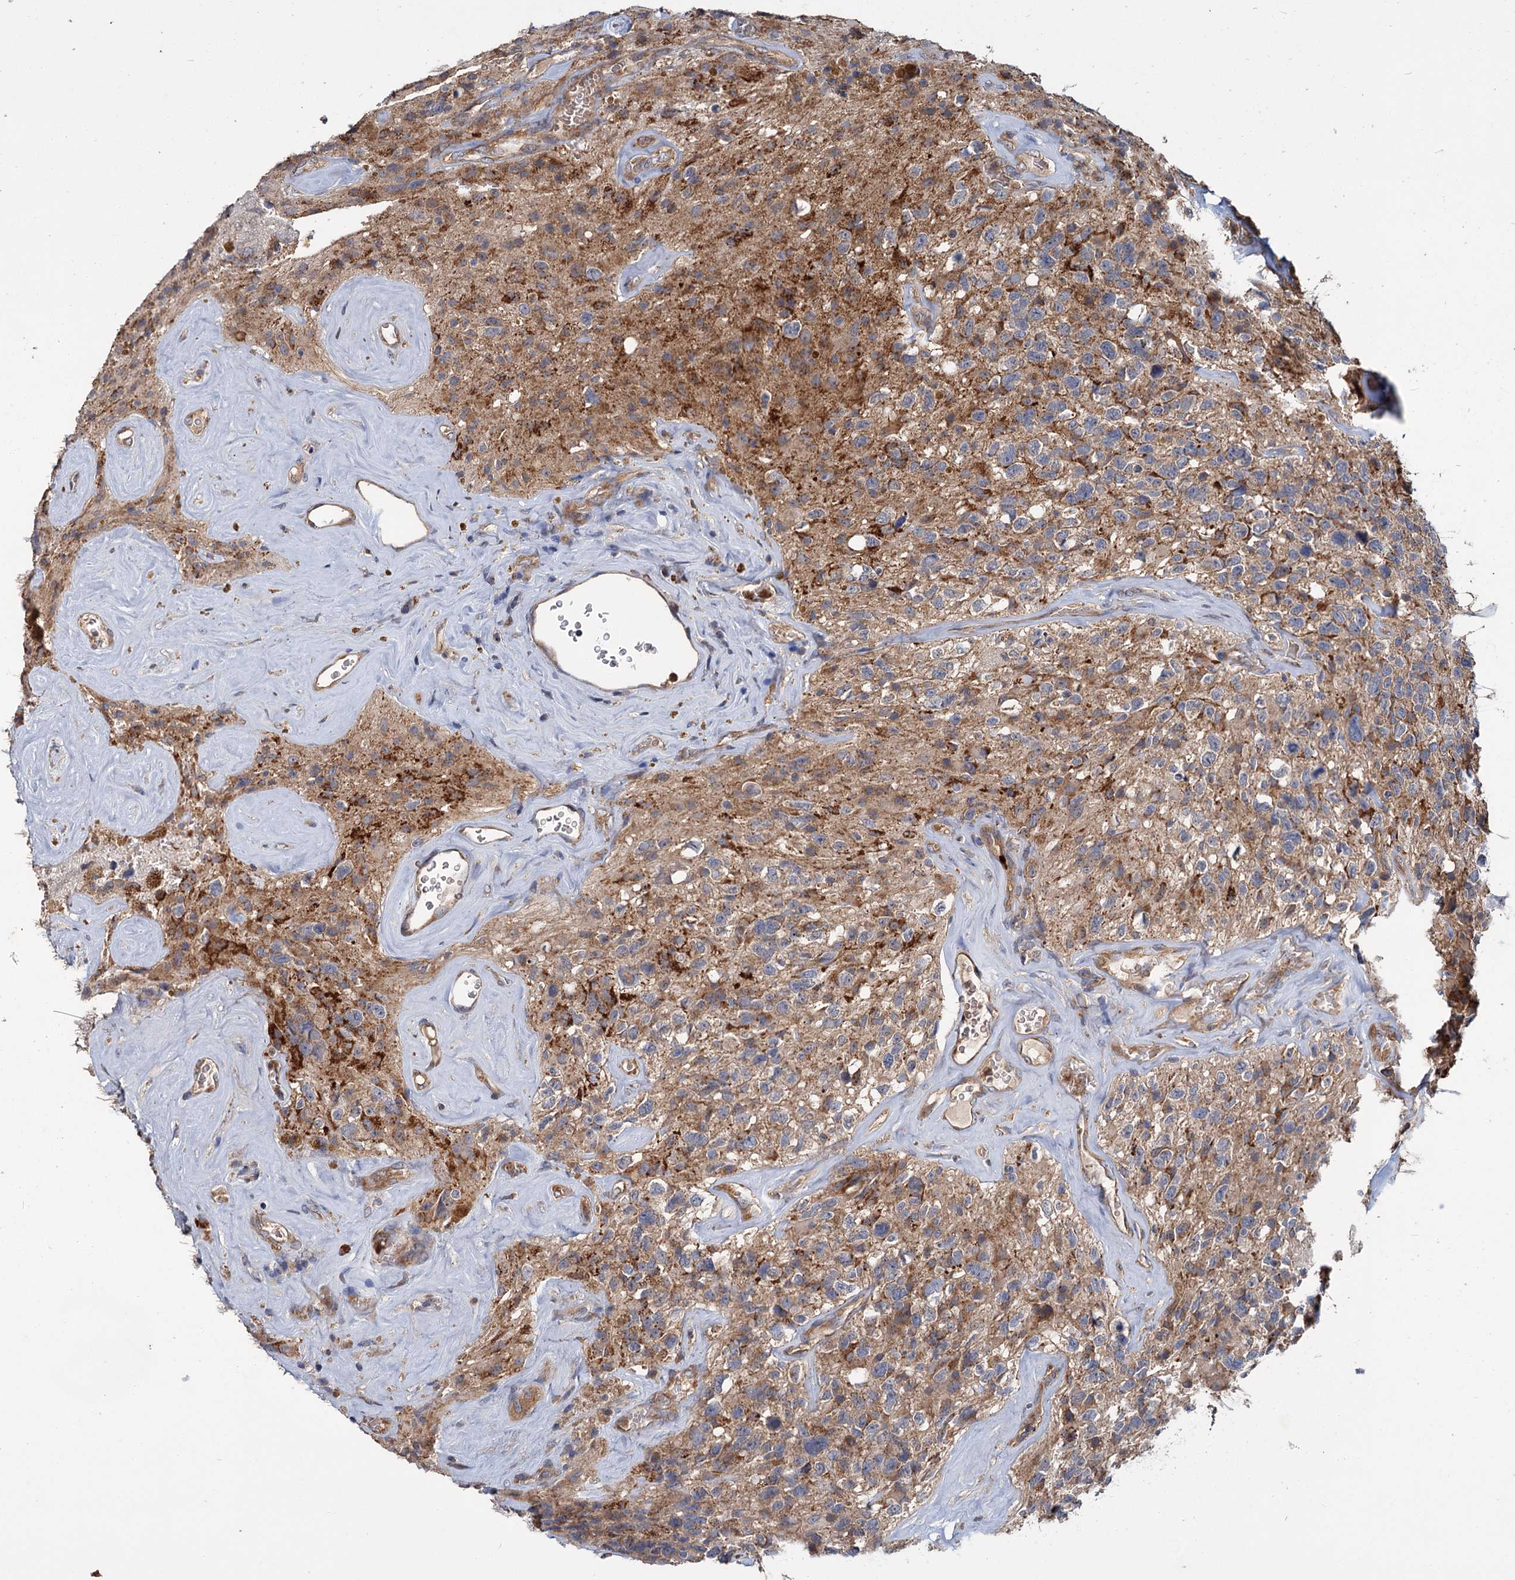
{"staining": {"intensity": "weak", "quantity": ">75%", "location": "cytoplasmic/membranous"}, "tissue": "glioma", "cell_type": "Tumor cells", "image_type": "cancer", "snomed": [{"axis": "morphology", "description": "Glioma, malignant, High grade"}, {"axis": "topography", "description": "Brain"}], "caption": "This micrograph shows immunohistochemistry staining of human high-grade glioma (malignant), with low weak cytoplasmic/membranous staining in about >75% of tumor cells.", "gene": "DYNC2H1", "patient": {"sex": "male", "age": 69}}